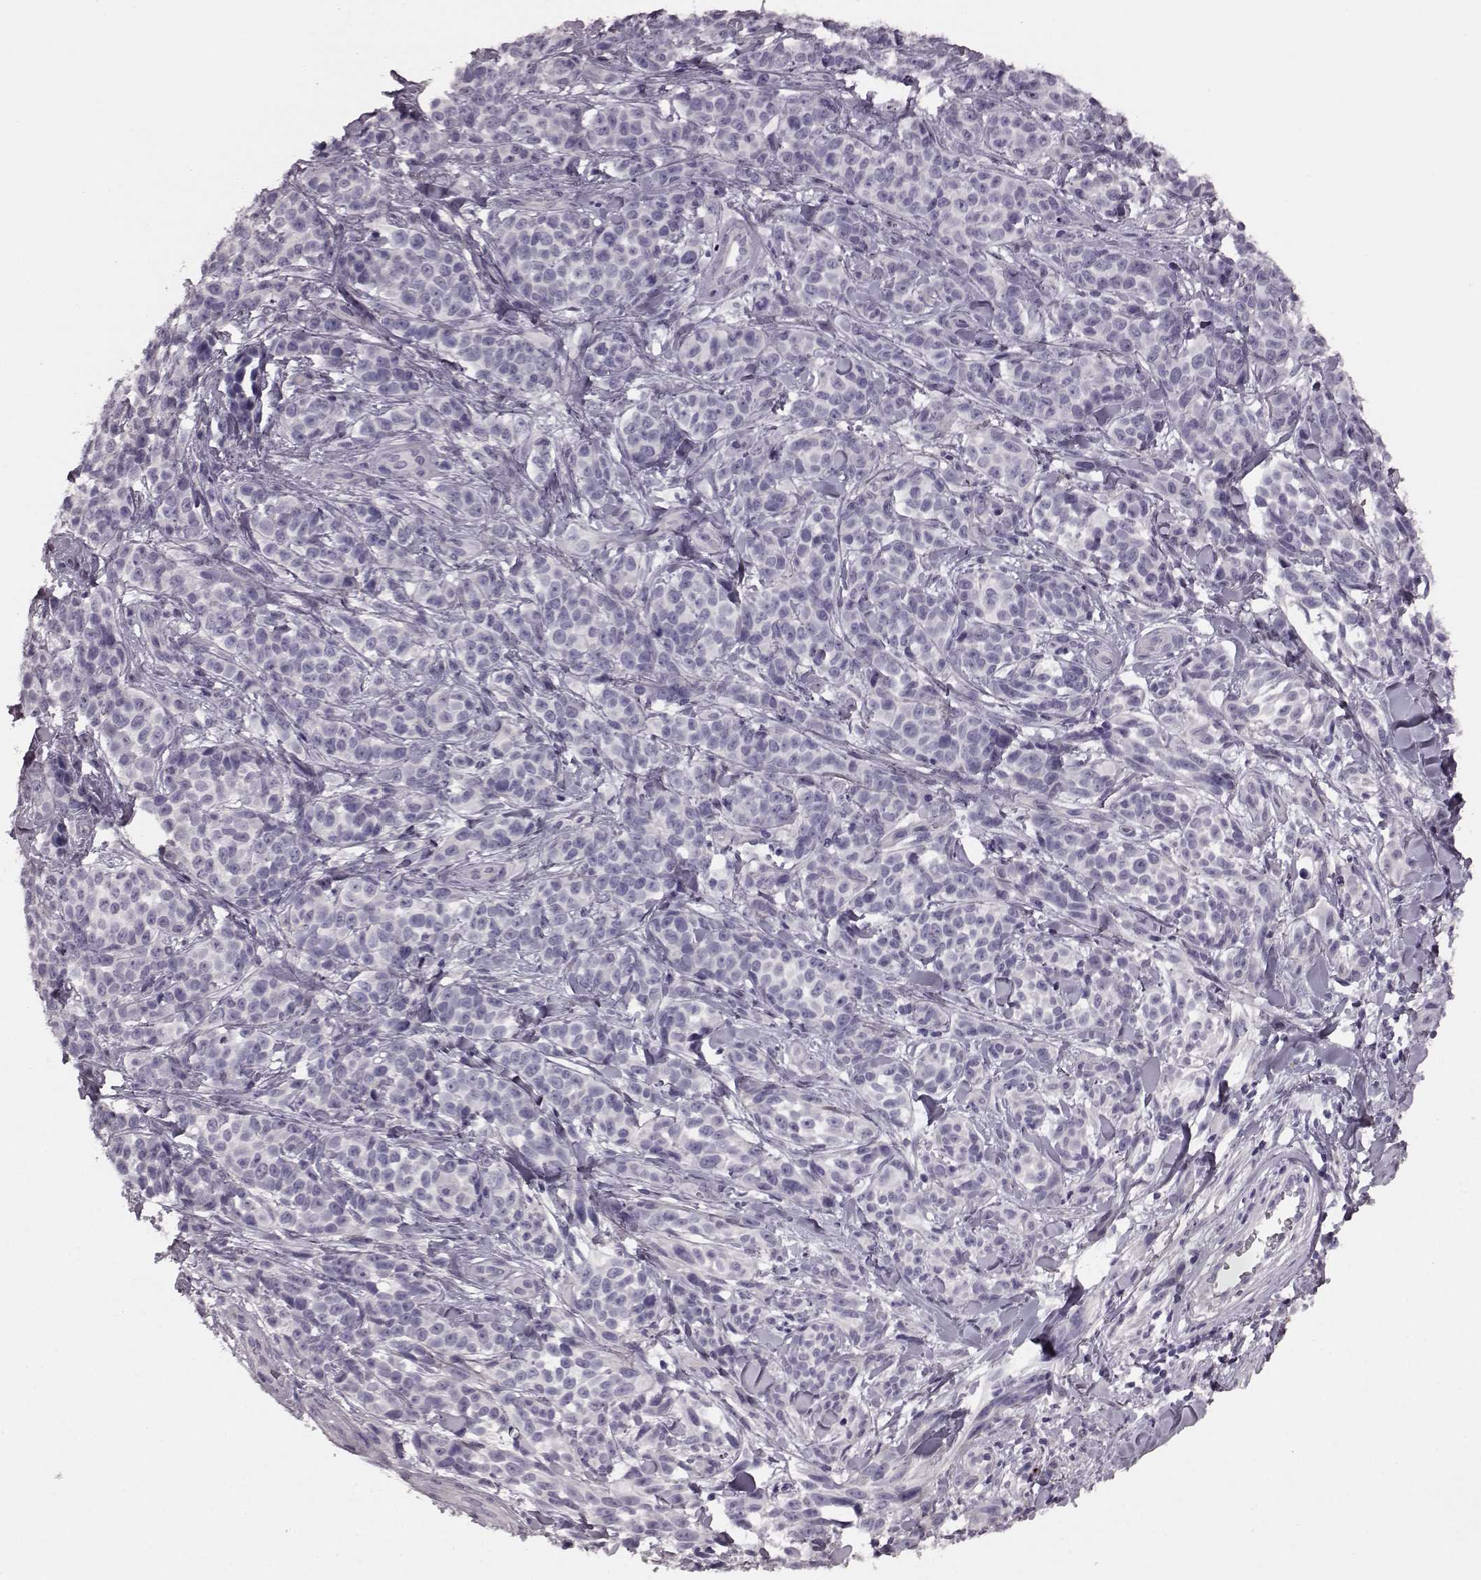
{"staining": {"intensity": "negative", "quantity": "none", "location": "none"}, "tissue": "melanoma", "cell_type": "Tumor cells", "image_type": "cancer", "snomed": [{"axis": "morphology", "description": "Malignant melanoma, NOS"}, {"axis": "topography", "description": "Skin"}], "caption": "Tumor cells show no significant staining in malignant melanoma.", "gene": "SNTG1", "patient": {"sex": "female", "age": 88}}